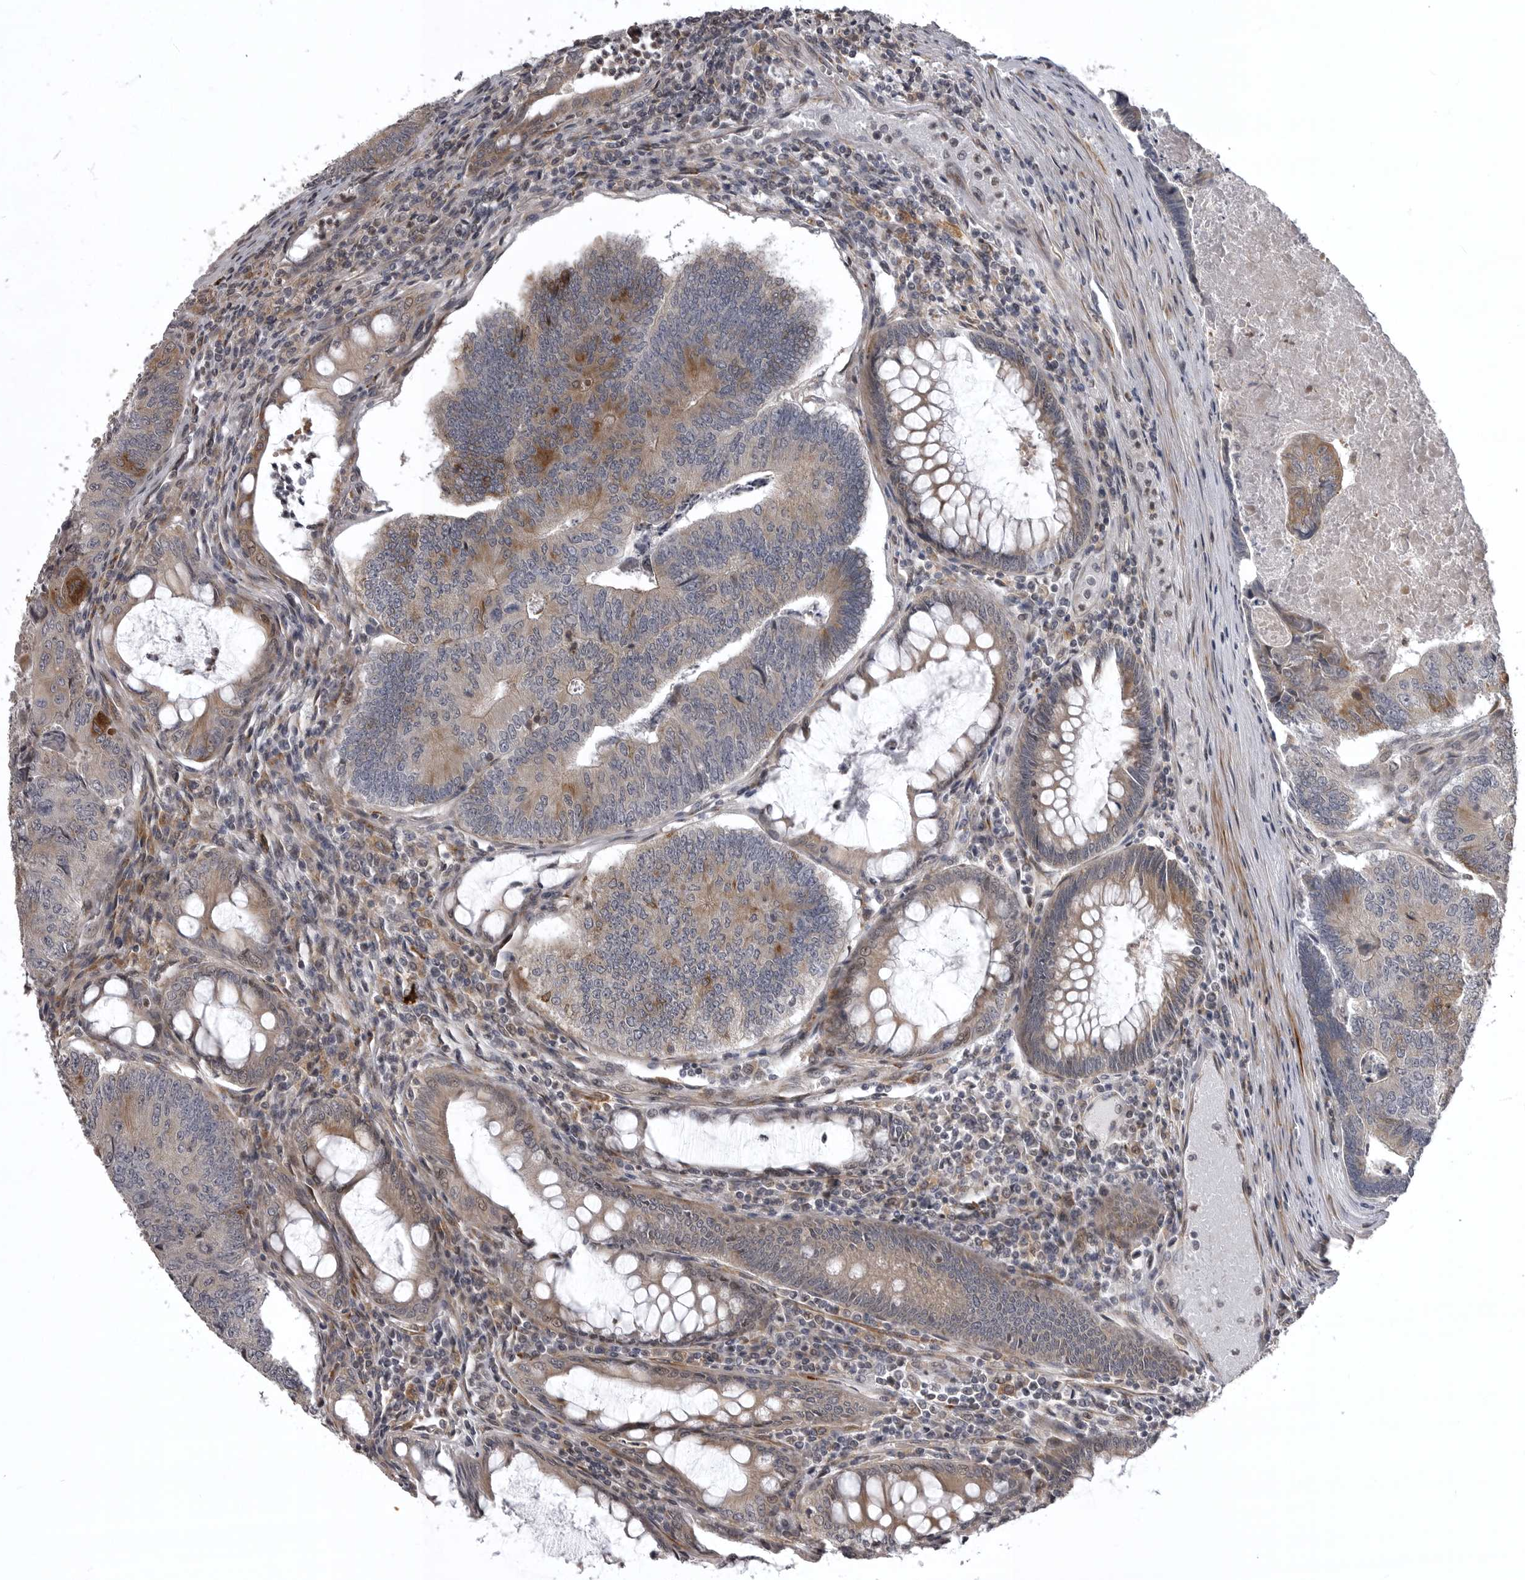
{"staining": {"intensity": "strong", "quantity": "<25%", "location": "cytoplasmic/membranous"}, "tissue": "colorectal cancer", "cell_type": "Tumor cells", "image_type": "cancer", "snomed": [{"axis": "morphology", "description": "Adenocarcinoma, NOS"}, {"axis": "topography", "description": "Colon"}], "caption": "The immunohistochemical stain highlights strong cytoplasmic/membranous staining in tumor cells of colorectal adenocarcinoma tissue.", "gene": "ZNRF1", "patient": {"sex": "female", "age": 67}}